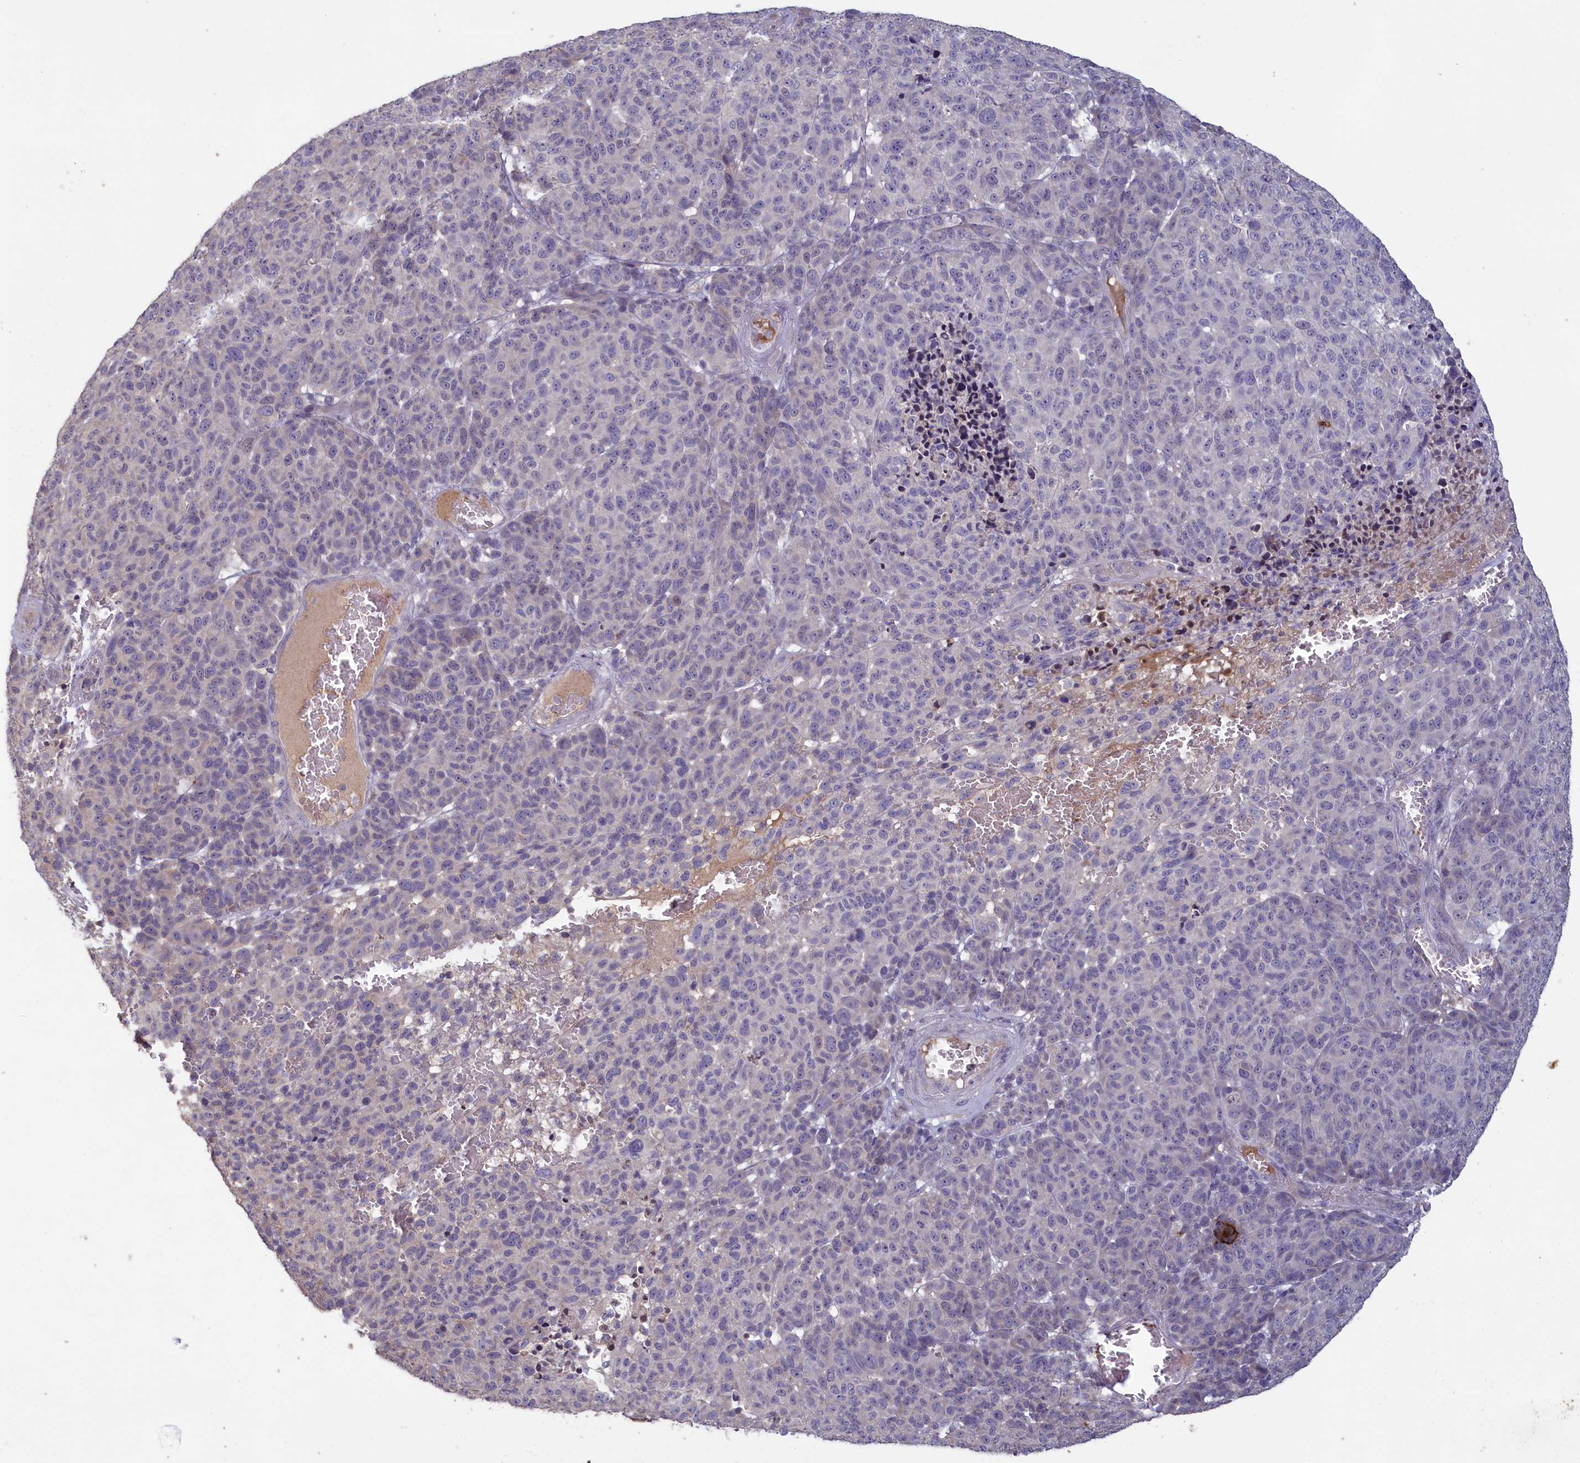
{"staining": {"intensity": "negative", "quantity": "none", "location": "none"}, "tissue": "melanoma", "cell_type": "Tumor cells", "image_type": "cancer", "snomed": [{"axis": "morphology", "description": "Malignant melanoma, NOS"}, {"axis": "topography", "description": "Skin"}], "caption": "Human malignant melanoma stained for a protein using IHC displays no positivity in tumor cells.", "gene": "ATF7IP2", "patient": {"sex": "male", "age": 49}}